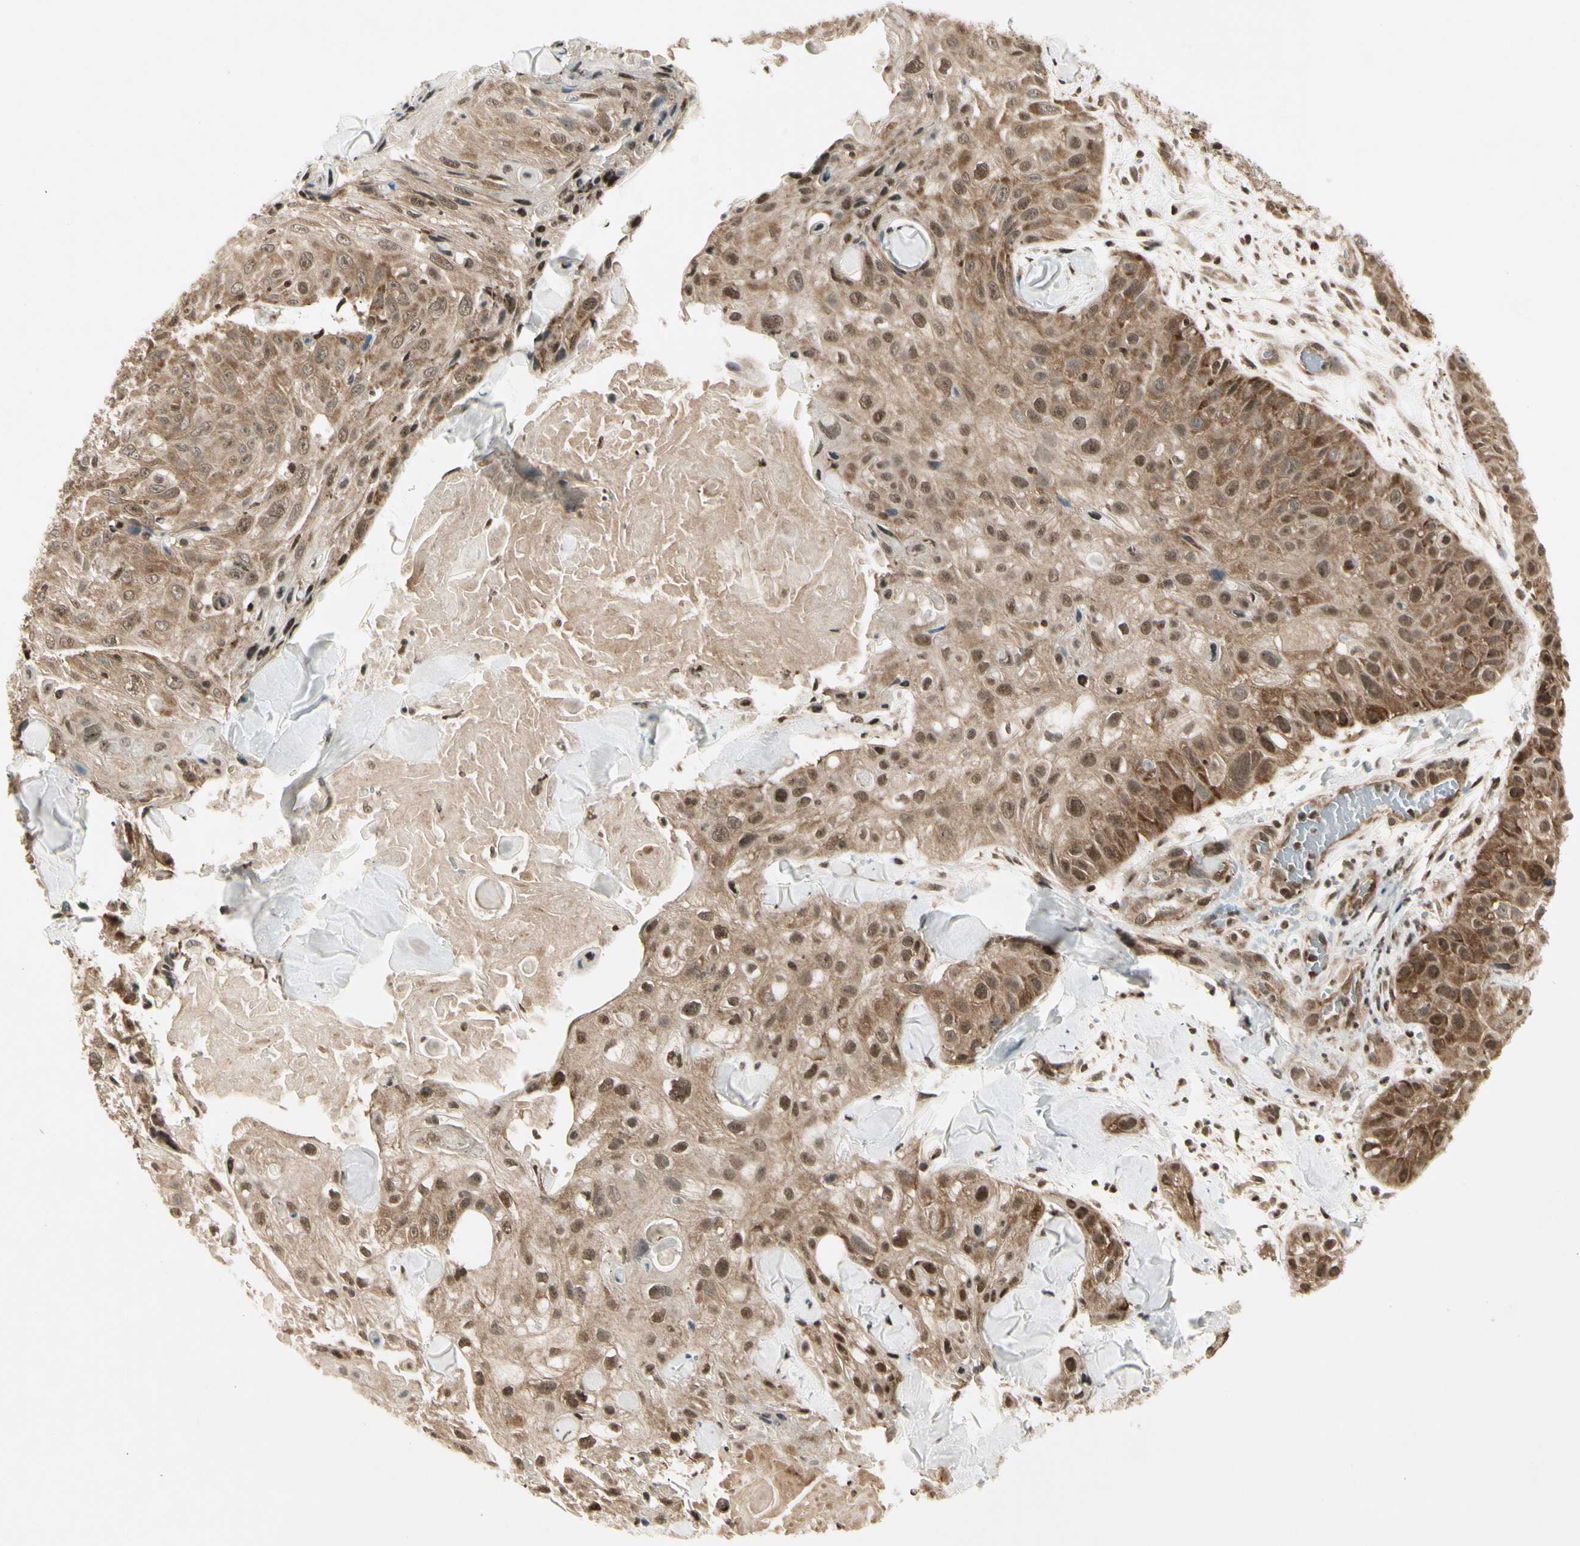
{"staining": {"intensity": "moderate", "quantity": "25%-75%", "location": "cytoplasmic/membranous"}, "tissue": "skin cancer", "cell_type": "Tumor cells", "image_type": "cancer", "snomed": [{"axis": "morphology", "description": "Squamous cell carcinoma, NOS"}, {"axis": "topography", "description": "Skin"}], "caption": "This histopathology image shows skin cancer stained with immunohistochemistry (IHC) to label a protein in brown. The cytoplasmic/membranous of tumor cells show moderate positivity for the protein. Nuclei are counter-stained blue.", "gene": "SMN2", "patient": {"sex": "male", "age": 86}}